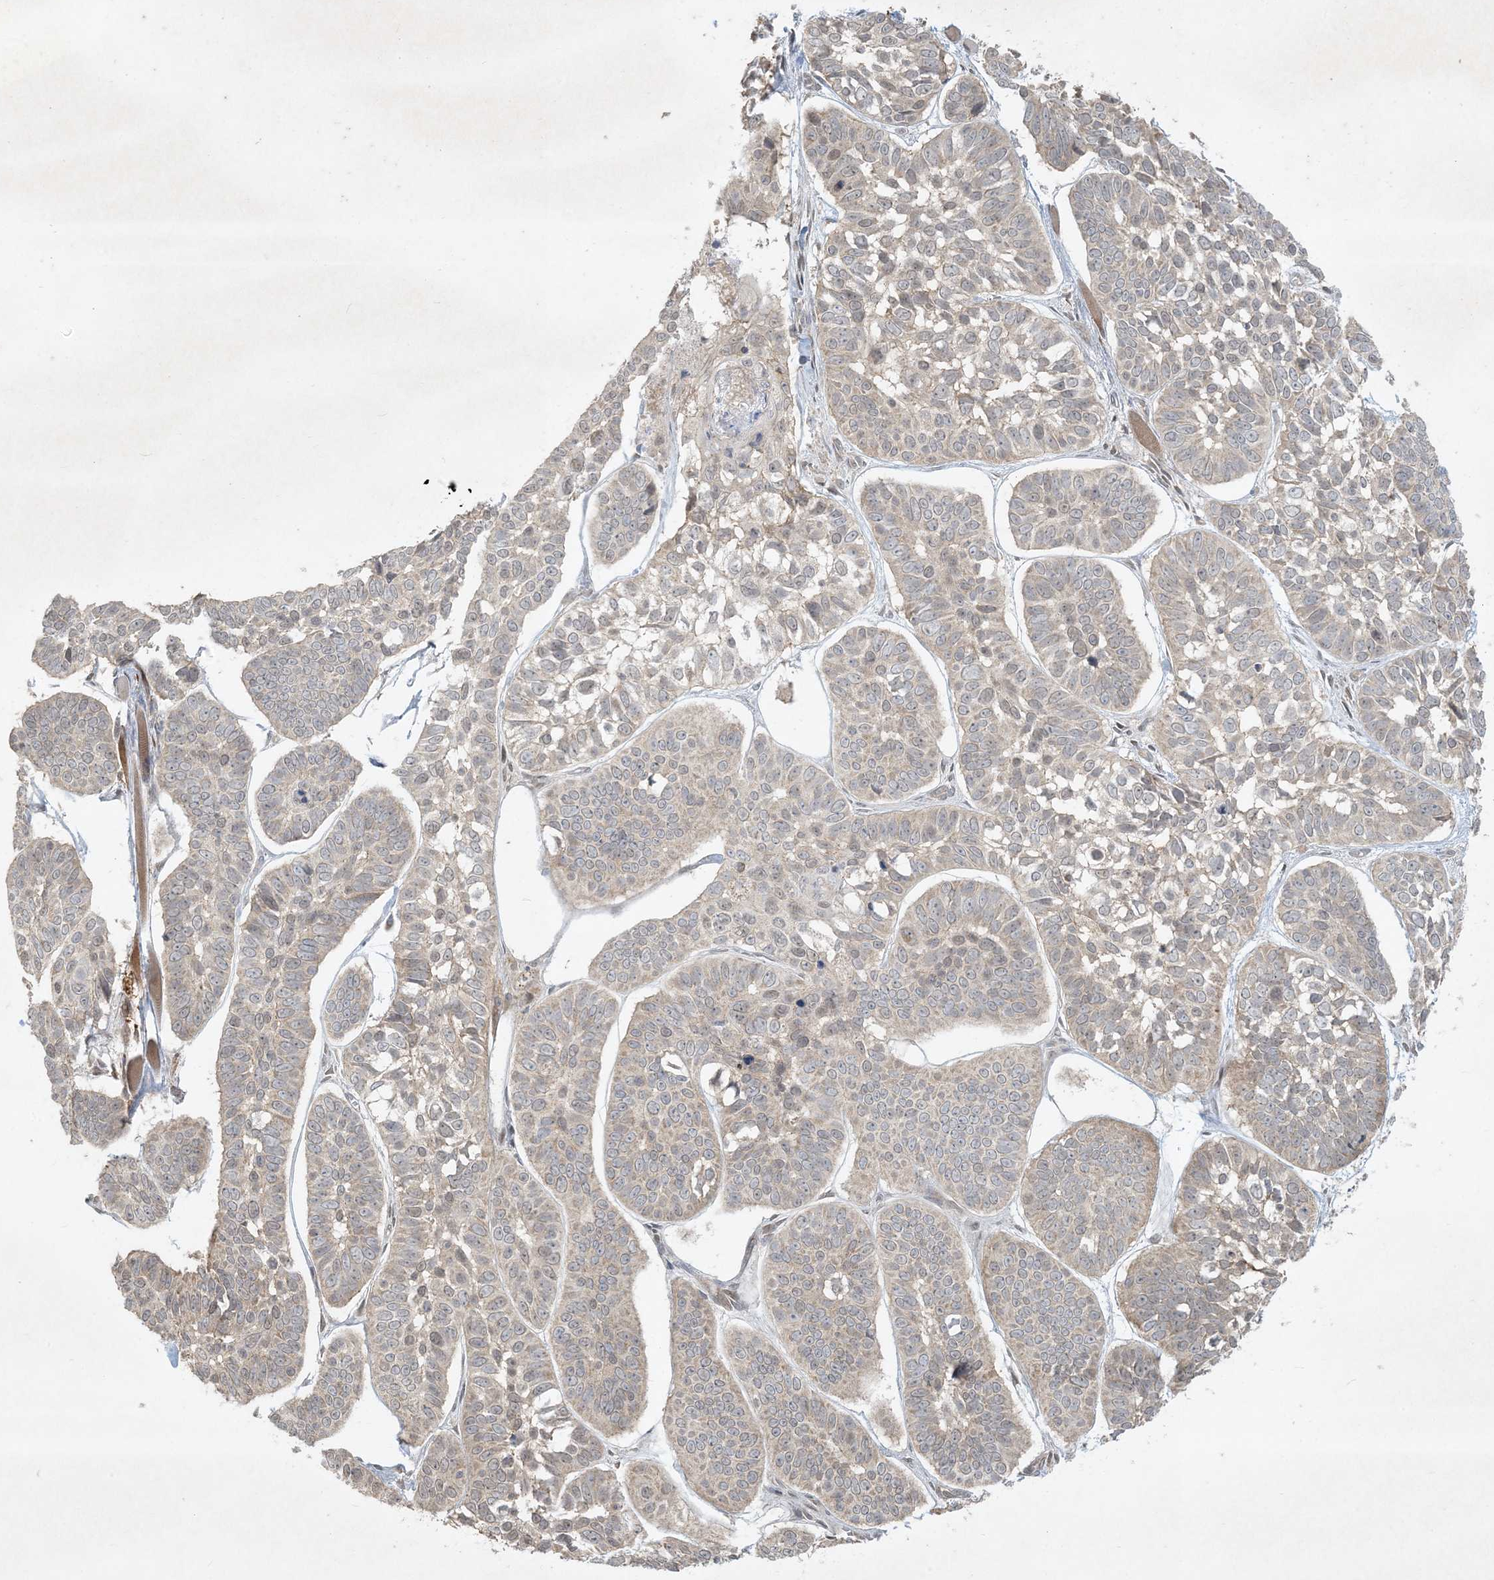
{"staining": {"intensity": "weak", "quantity": "<25%", "location": "cytoplasmic/membranous"}, "tissue": "skin cancer", "cell_type": "Tumor cells", "image_type": "cancer", "snomed": [{"axis": "morphology", "description": "Basal cell carcinoma"}, {"axis": "topography", "description": "Skin"}], "caption": "IHC image of skin basal cell carcinoma stained for a protein (brown), which reveals no positivity in tumor cells. (DAB (3,3'-diaminobenzidine) immunohistochemistry (IHC) with hematoxylin counter stain).", "gene": "BCORL1", "patient": {"sex": "male", "age": 62}}